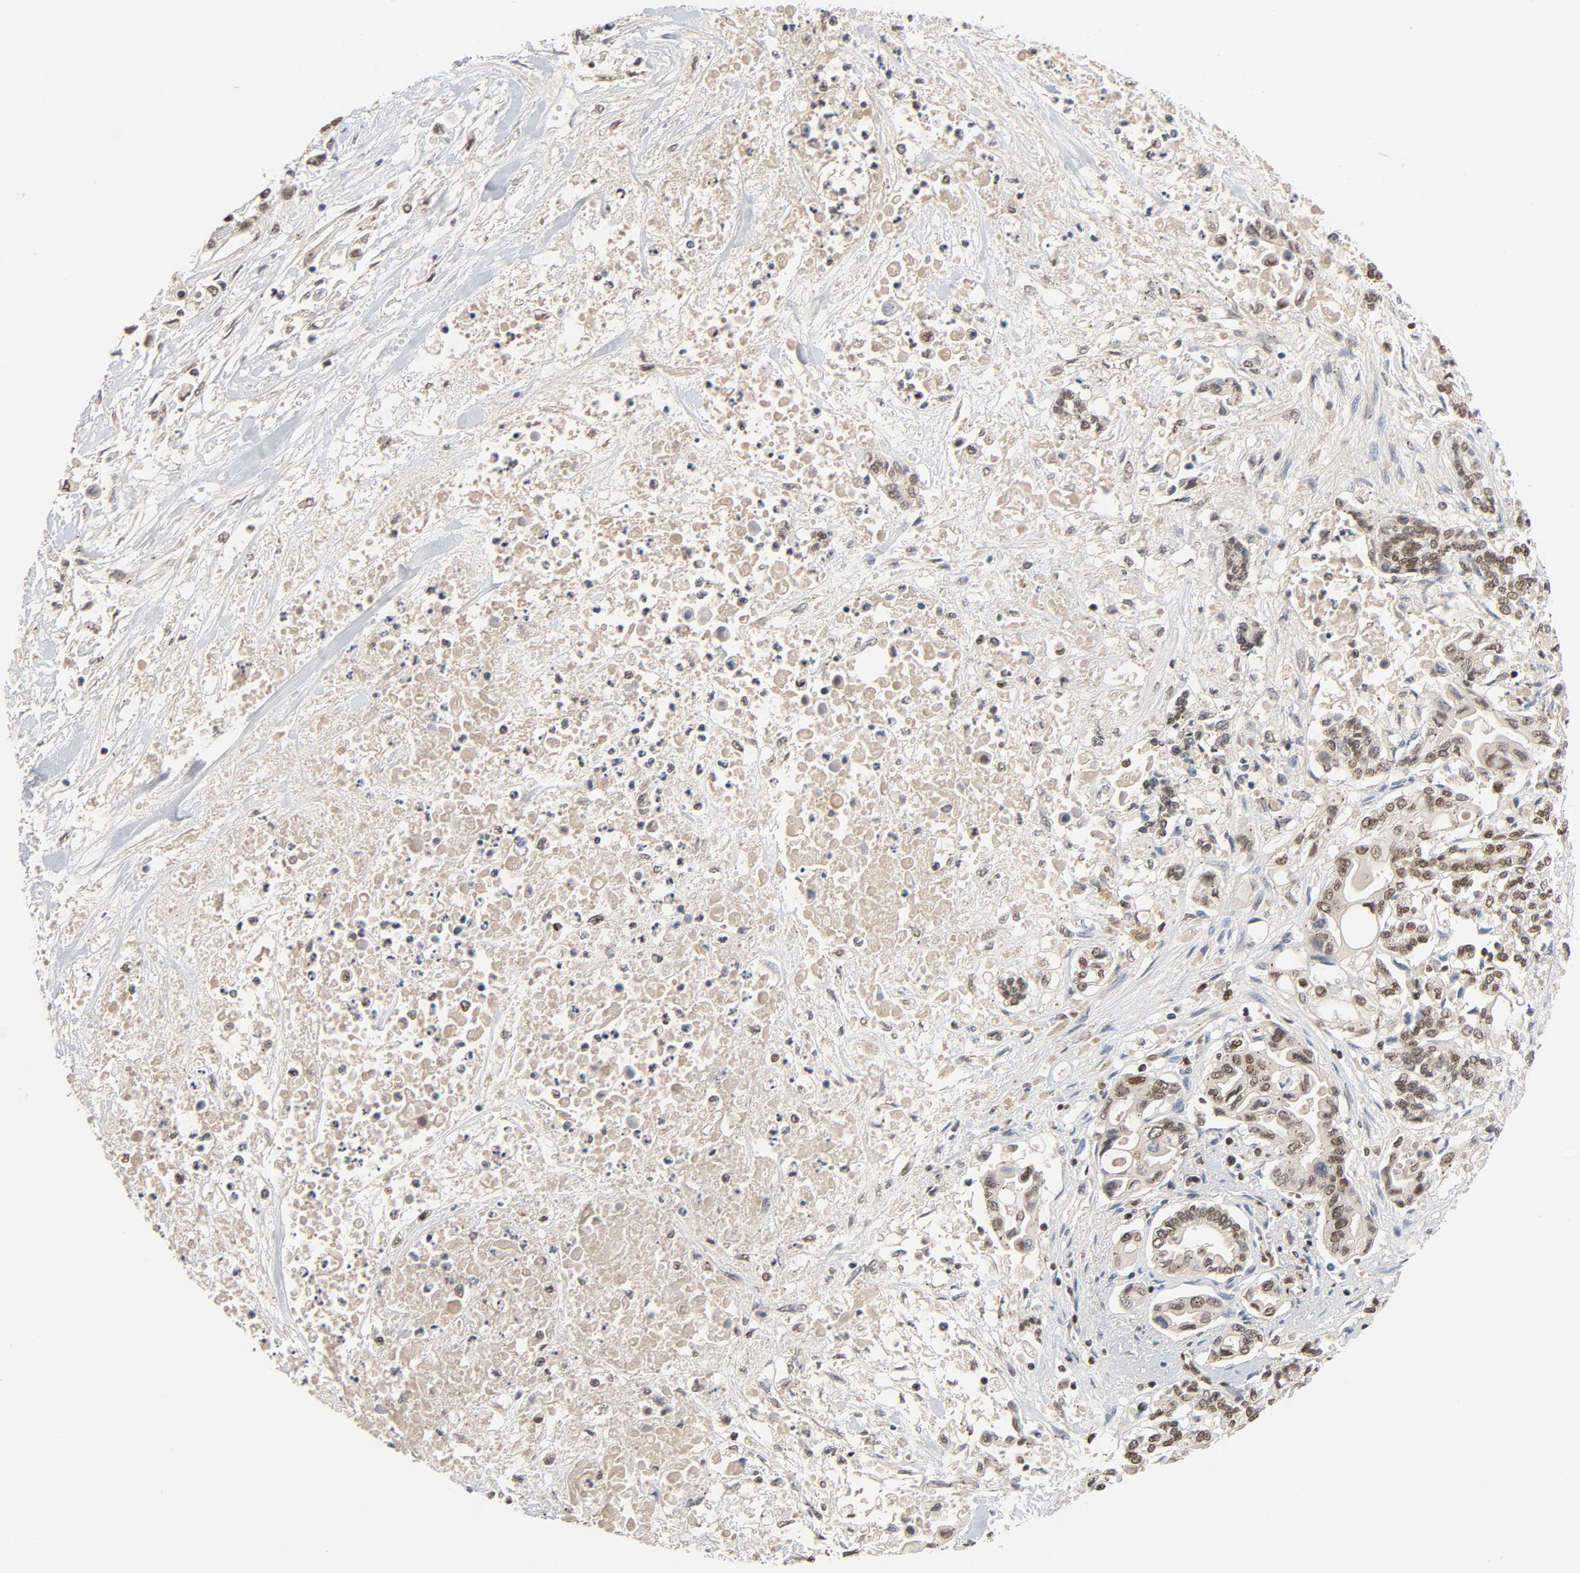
{"staining": {"intensity": "moderate", "quantity": ">75%", "location": "nuclear"}, "tissue": "pancreatic cancer", "cell_type": "Tumor cells", "image_type": "cancer", "snomed": [{"axis": "morphology", "description": "Adenocarcinoma, NOS"}, {"axis": "topography", "description": "Pancreas"}], "caption": "Adenocarcinoma (pancreatic) tissue shows moderate nuclear positivity in about >75% of tumor cells, visualized by immunohistochemistry.", "gene": "SMARCD1", "patient": {"sex": "female", "age": 57}}